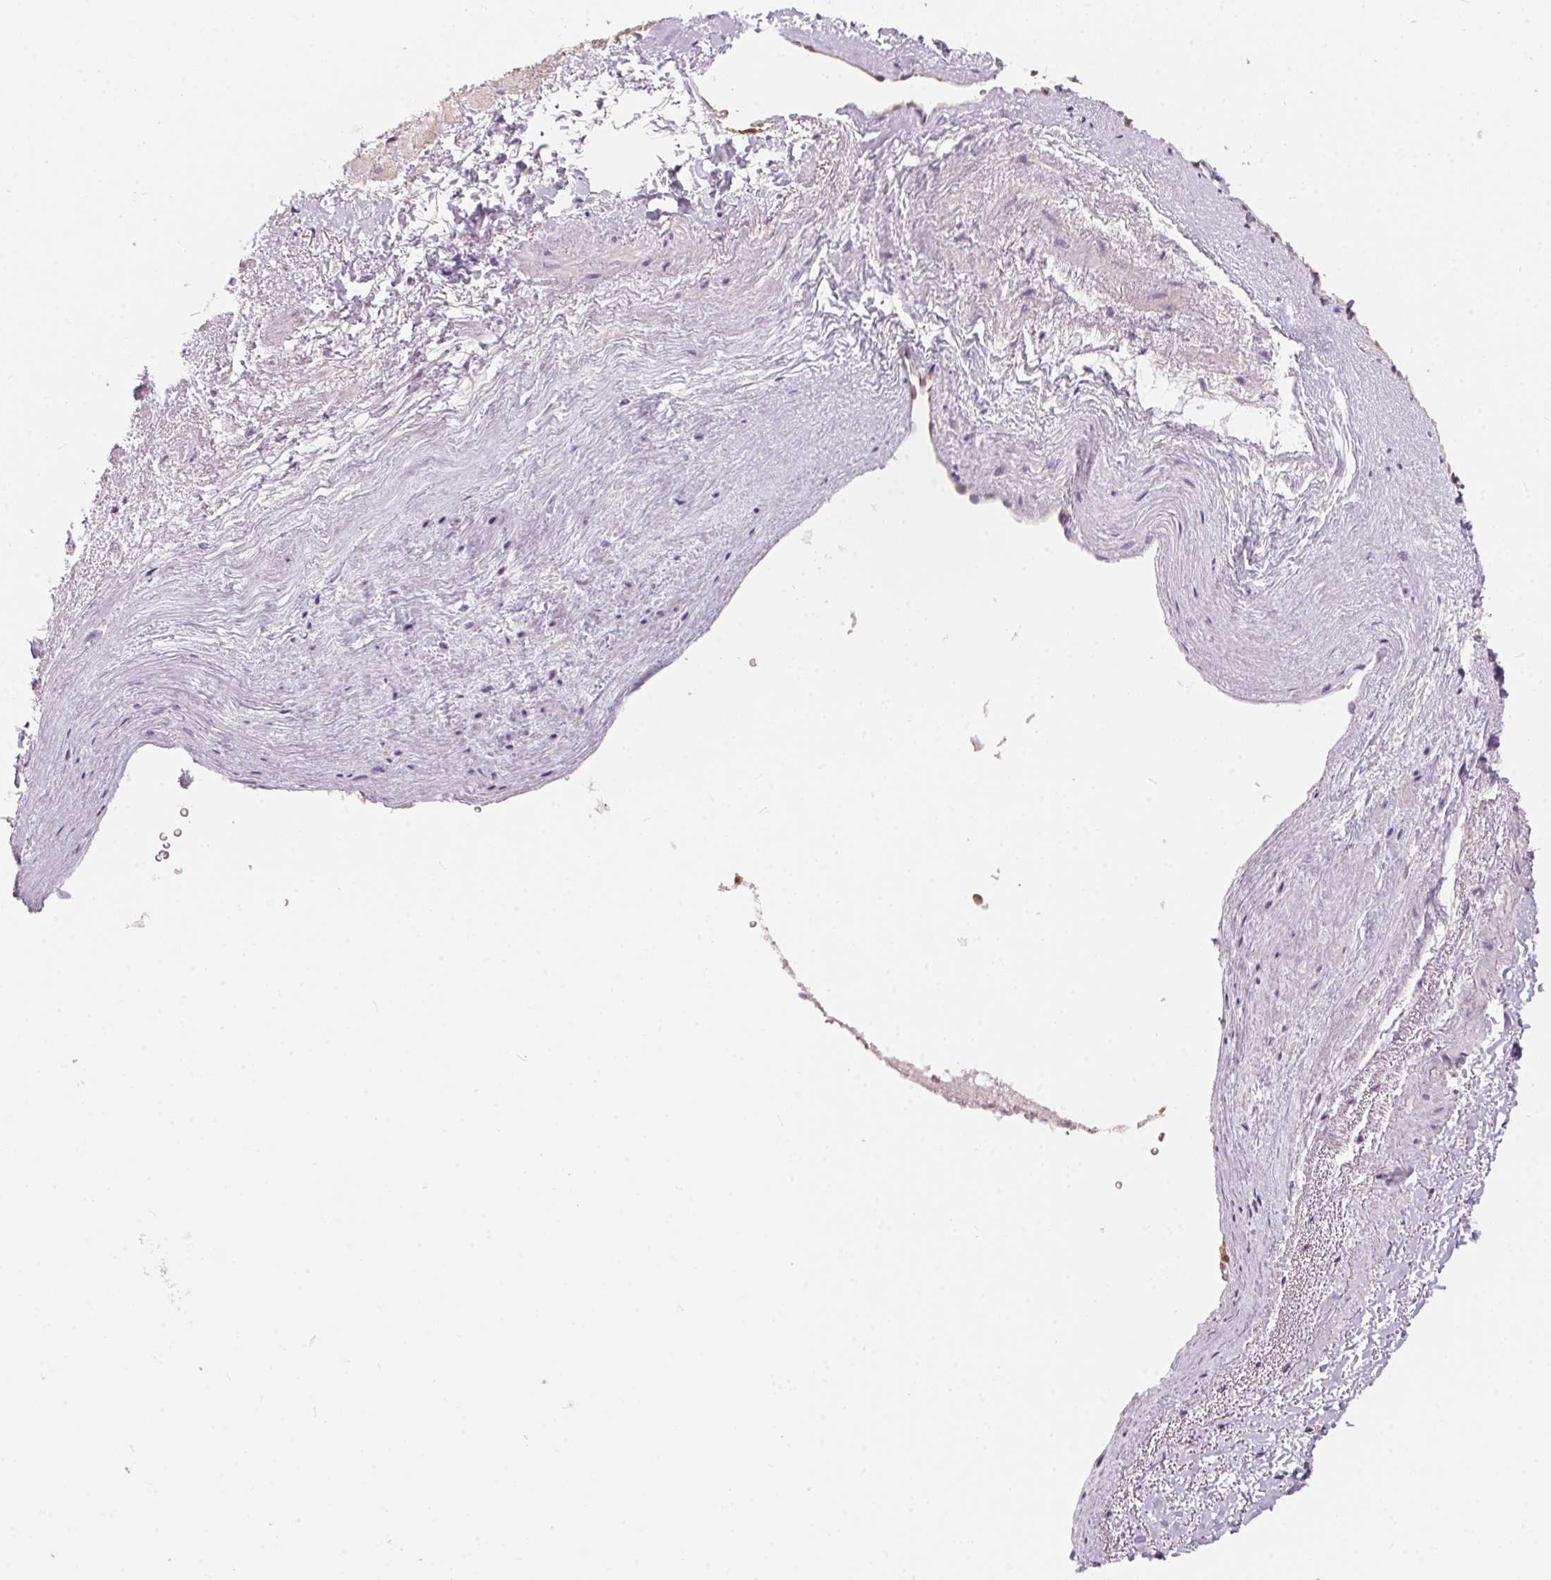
{"staining": {"intensity": "negative", "quantity": "none", "location": "none"}, "tissue": "heart muscle", "cell_type": "Cardiomyocytes", "image_type": "normal", "snomed": [{"axis": "morphology", "description": "Normal tissue, NOS"}, {"axis": "topography", "description": "Heart"}], "caption": "Normal heart muscle was stained to show a protein in brown. There is no significant positivity in cardiomyocytes. (DAB (3,3'-diaminobenzidine) immunohistochemistry (IHC), high magnification).", "gene": "SERPINB1", "patient": {"sex": "male", "age": 62}}